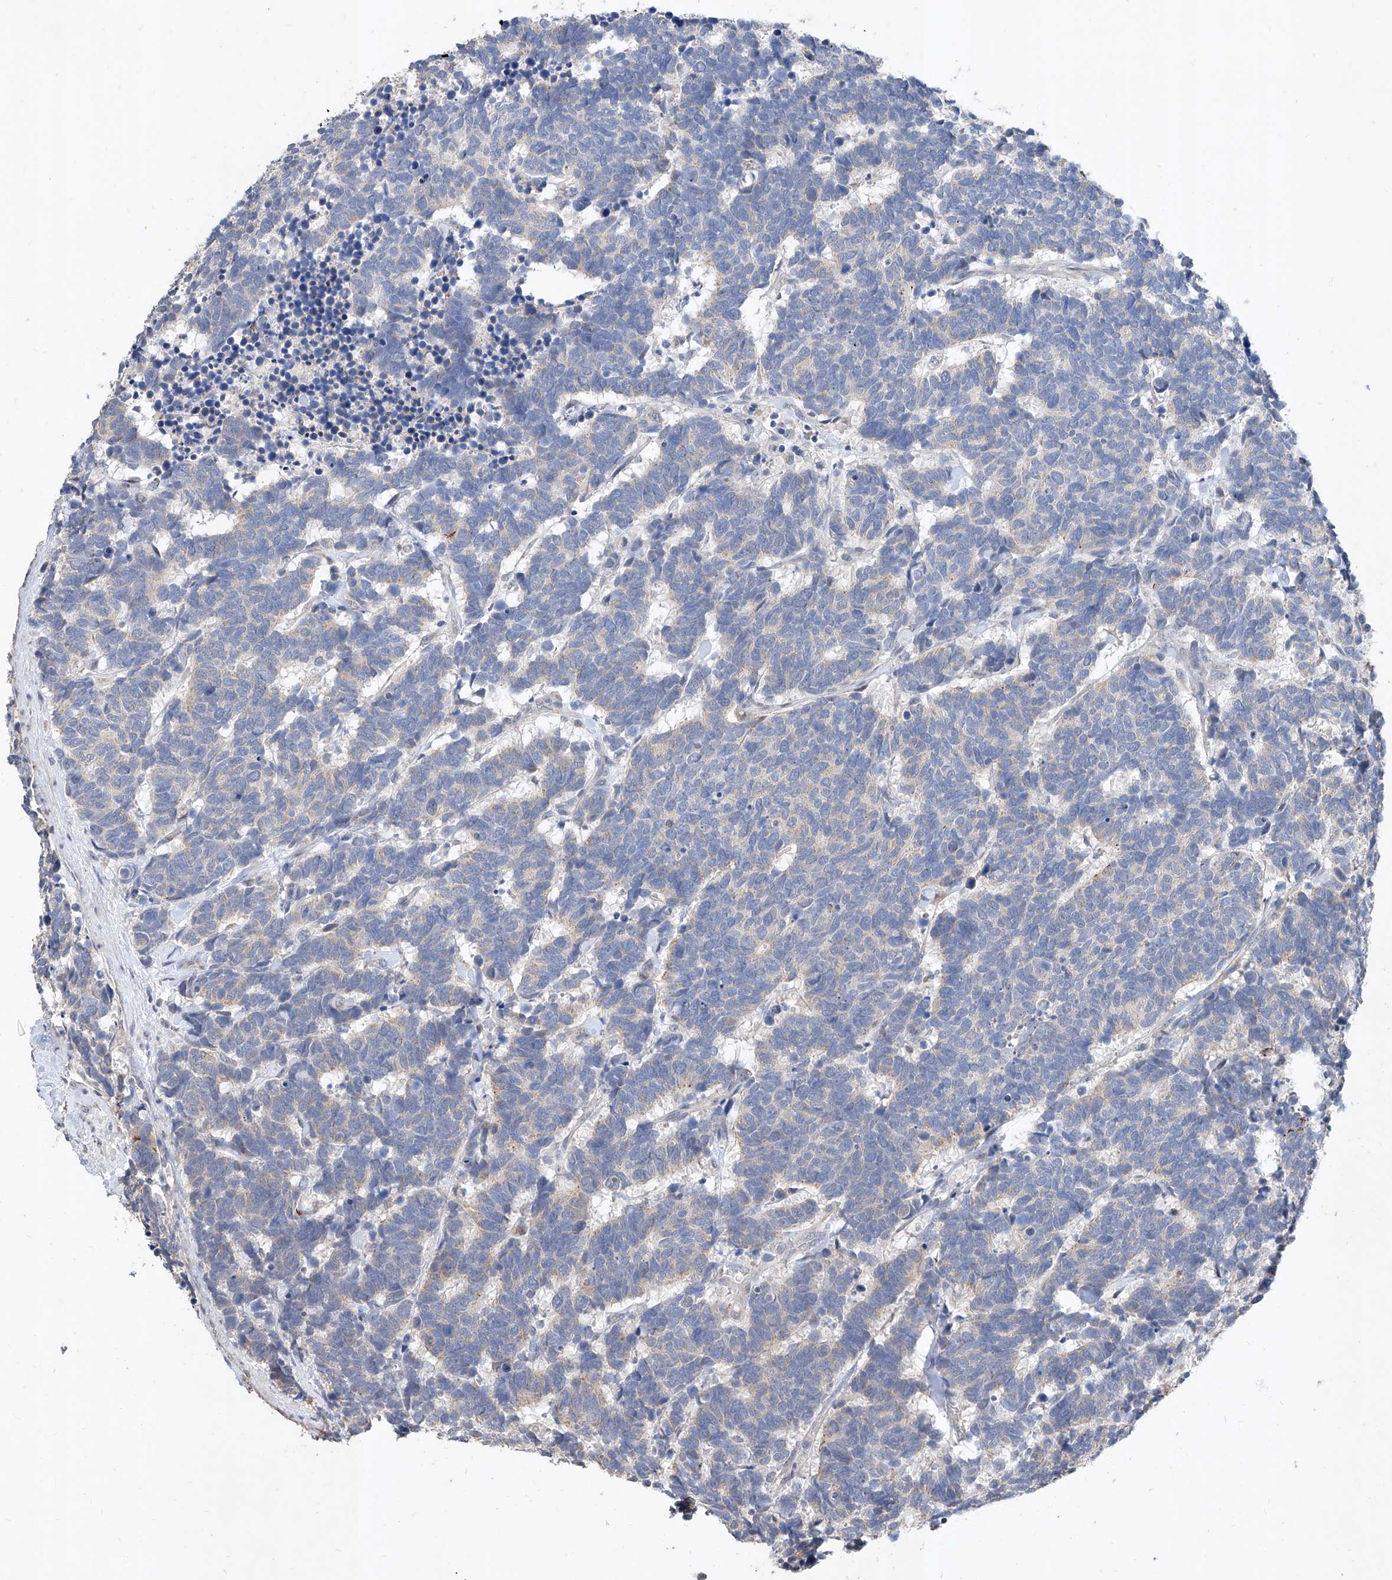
{"staining": {"intensity": "negative", "quantity": "none", "location": "none"}, "tissue": "carcinoid", "cell_type": "Tumor cells", "image_type": "cancer", "snomed": [{"axis": "morphology", "description": "Carcinoma, NOS"}, {"axis": "morphology", "description": "Carcinoid, malignant, NOS"}, {"axis": "topography", "description": "Urinary bladder"}], "caption": "This is an IHC histopathology image of human carcinoid (malignant). There is no positivity in tumor cells.", "gene": "MFSD4B", "patient": {"sex": "male", "age": 57}}